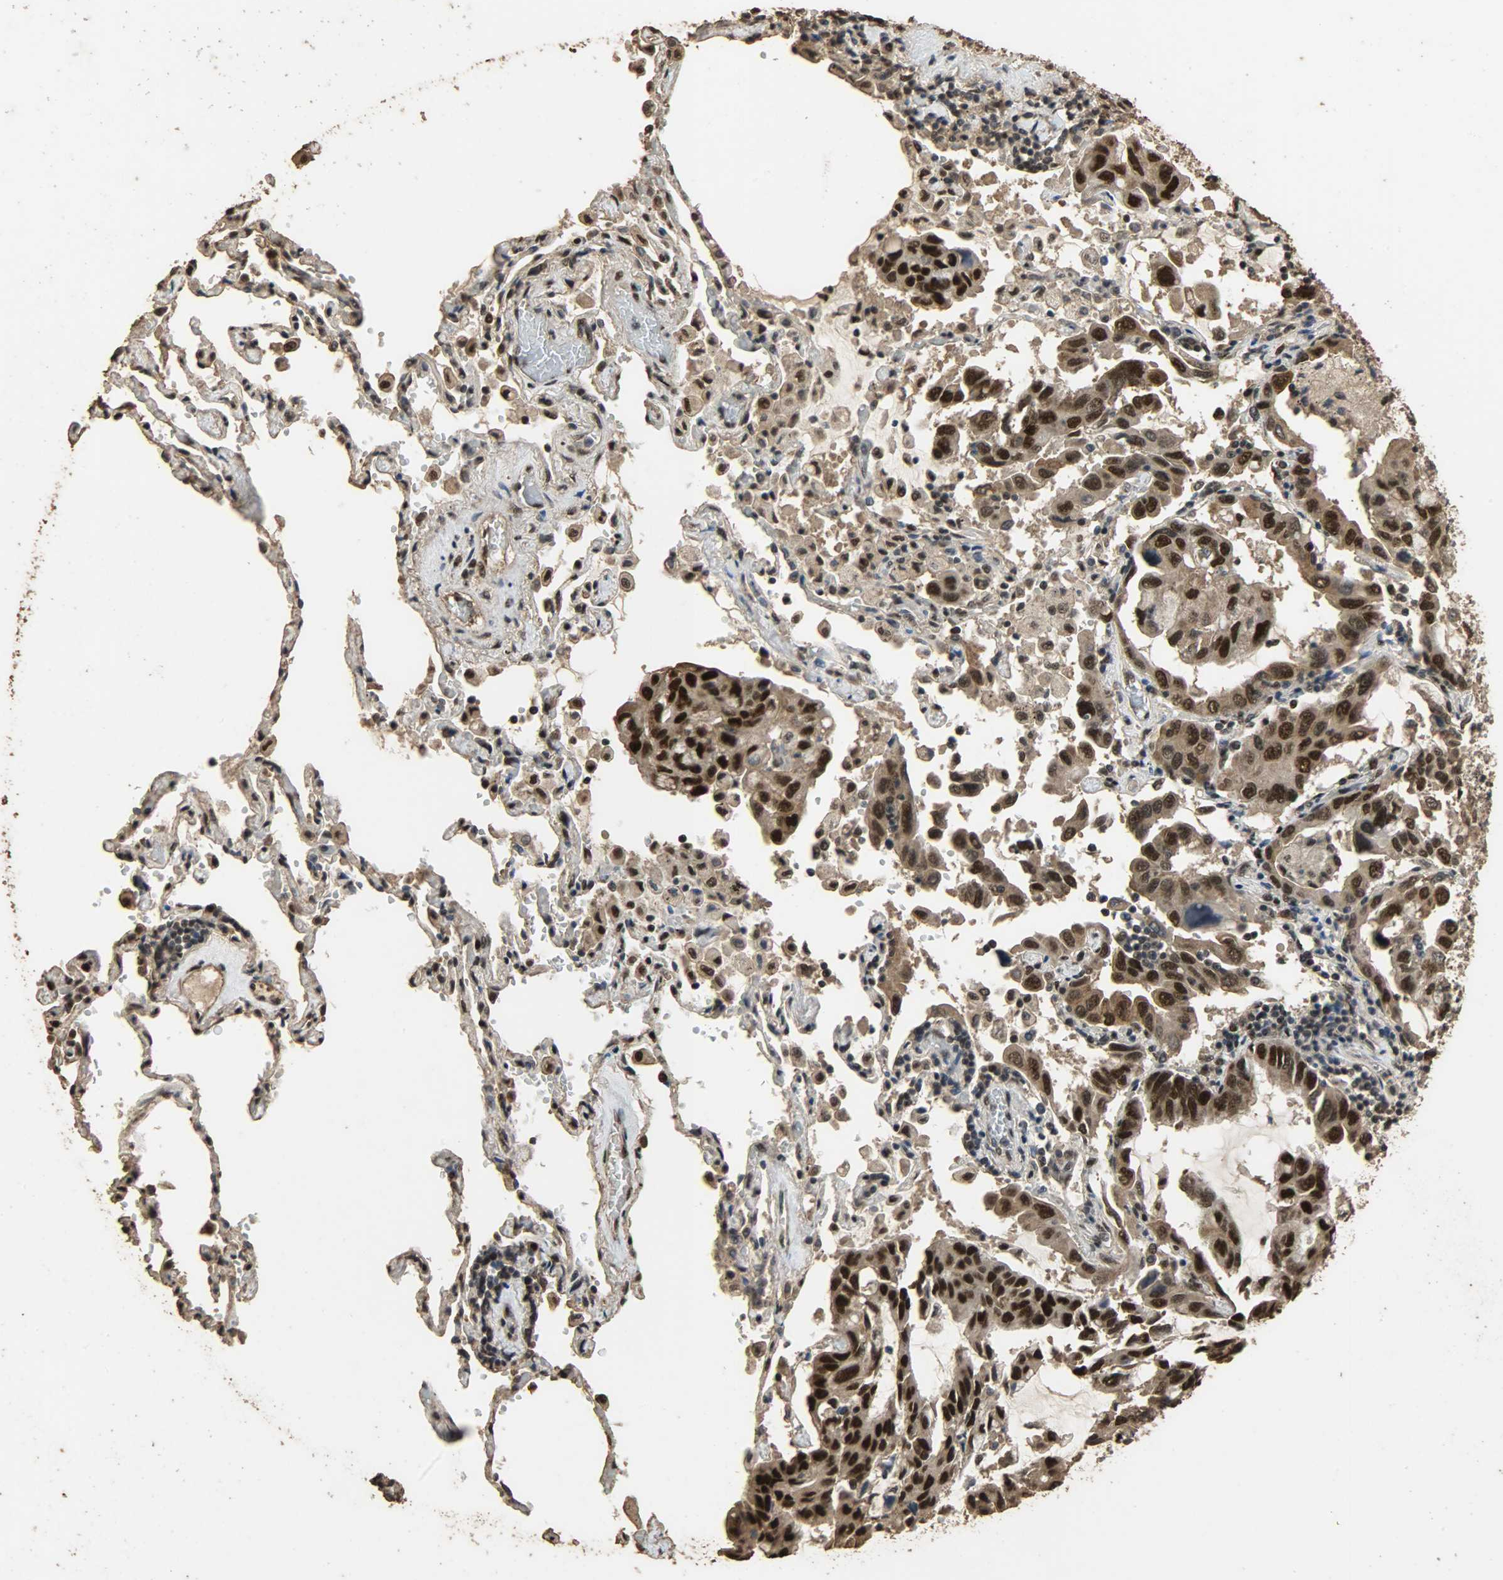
{"staining": {"intensity": "strong", "quantity": ">75%", "location": "cytoplasmic/membranous,nuclear"}, "tissue": "lung cancer", "cell_type": "Tumor cells", "image_type": "cancer", "snomed": [{"axis": "morphology", "description": "Adenocarcinoma, NOS"}, {"axis": "topography", "description": "Lung"}], "caption": "IHC (DAB (3,3'-diaminobenzidine)) staining of adenocarcinoma (lung) demonstrates strong cytoplasmic/membranous and nuclear protein positivity in about >75% of tumor cells. (Stains: DAB in brown, nuclei in blue, Microscopy: brightfield microscopy at high magnification).", "gene": "CCNT2", "patient": {"sex": "male", "age": 64}}